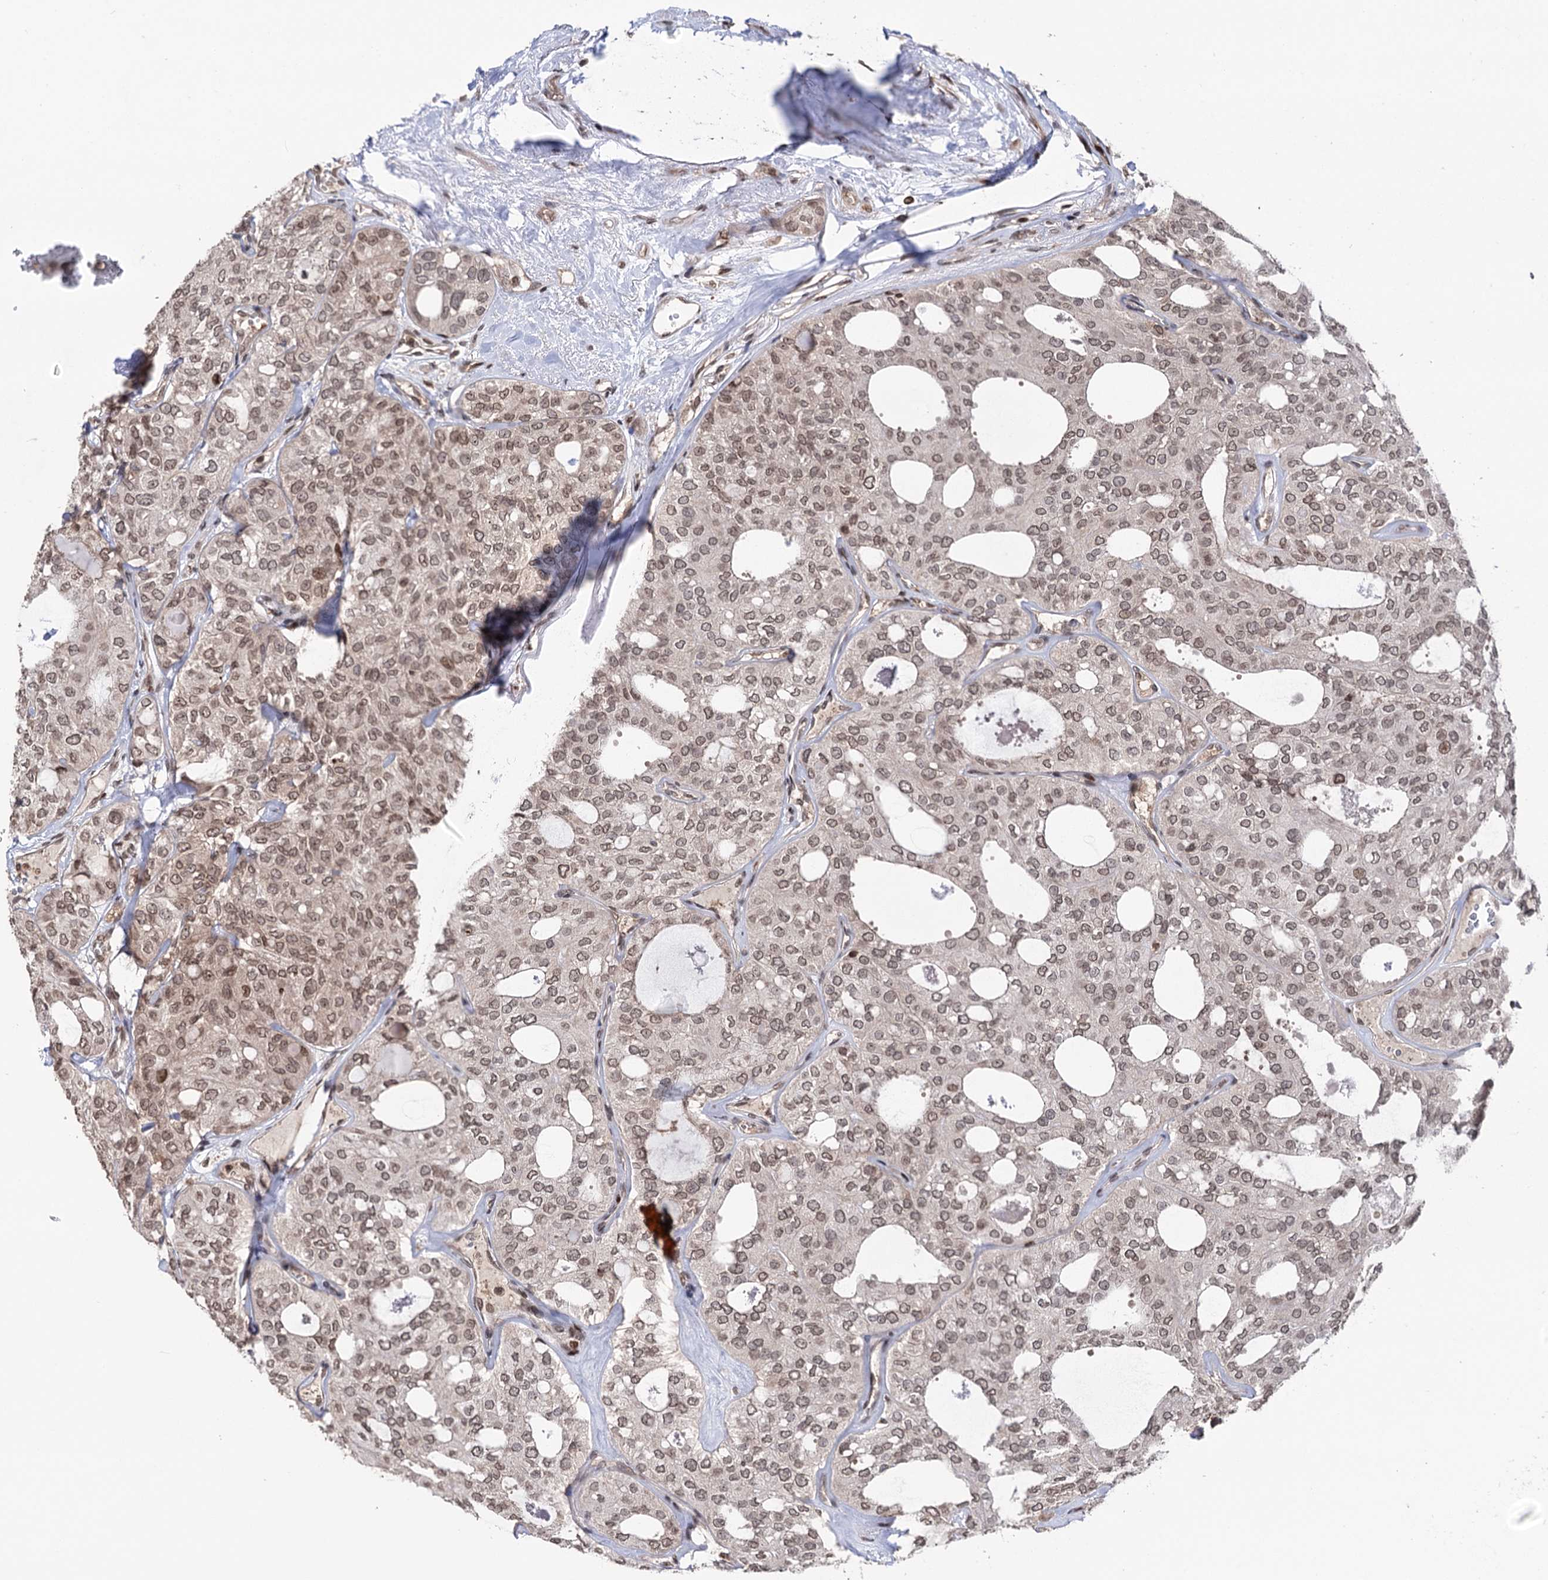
{"staining": {"intensity": "moderate", "quantity": ">75%", "location": "nuclear"}, "tissue": "thyroid cancer", "cell_type": "Tumor cells", "image_type": "cancer", "snomed": [{"axis": "morphology", "description": "Follicular adenoma carcinoma, NOS"}, {"axis": "topography", "description": "Thyroid gland"}], "caption": "A micrograph of human thyroid cancer (follicular adenoma carcinoma) stained for a protein displays moderate nuclear brown staining in tumor cells.", "gene": "CCDC77", "patient": {"sex": "male", "age": 75}}